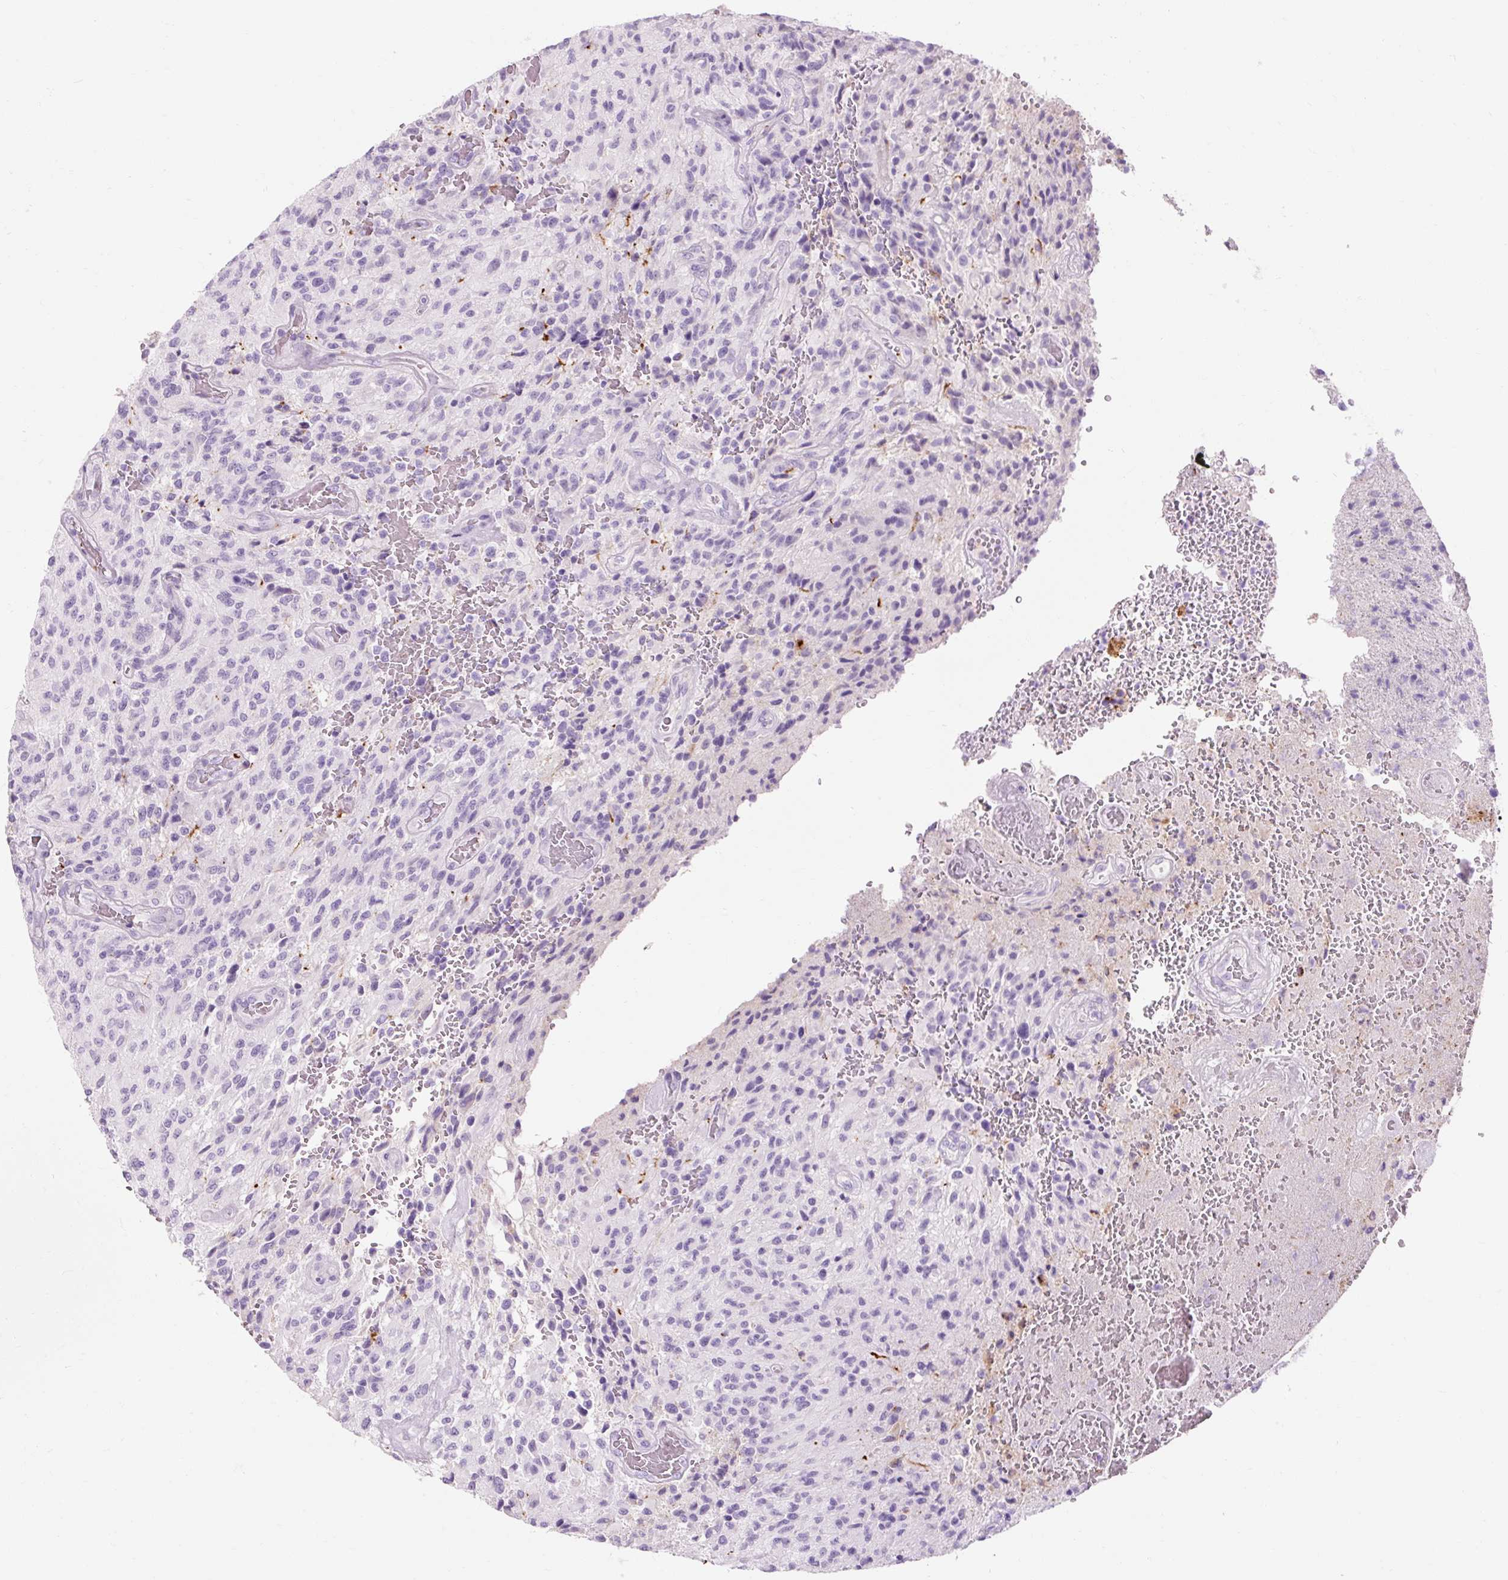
{"staining": {"intensity": "negative", "quantity": "none", "location": "none"}, "tissue": "glioma", "cell_type": "Tumor cells", "image_type": "cancer", "snomed": [{"axis": "morphology", "description": "Normal tissue, NOS"}, {"axis": "morphology", "description": "Glioma, malignant, High grade"}, {"axis": "topography", "description": "Cerebral cortex"}], "caption": "Tumor cells show no significant expression in malignant glioma (high-grade).", "gene": "CLDN25", "patient": {"sex": "male", "age": 56}}